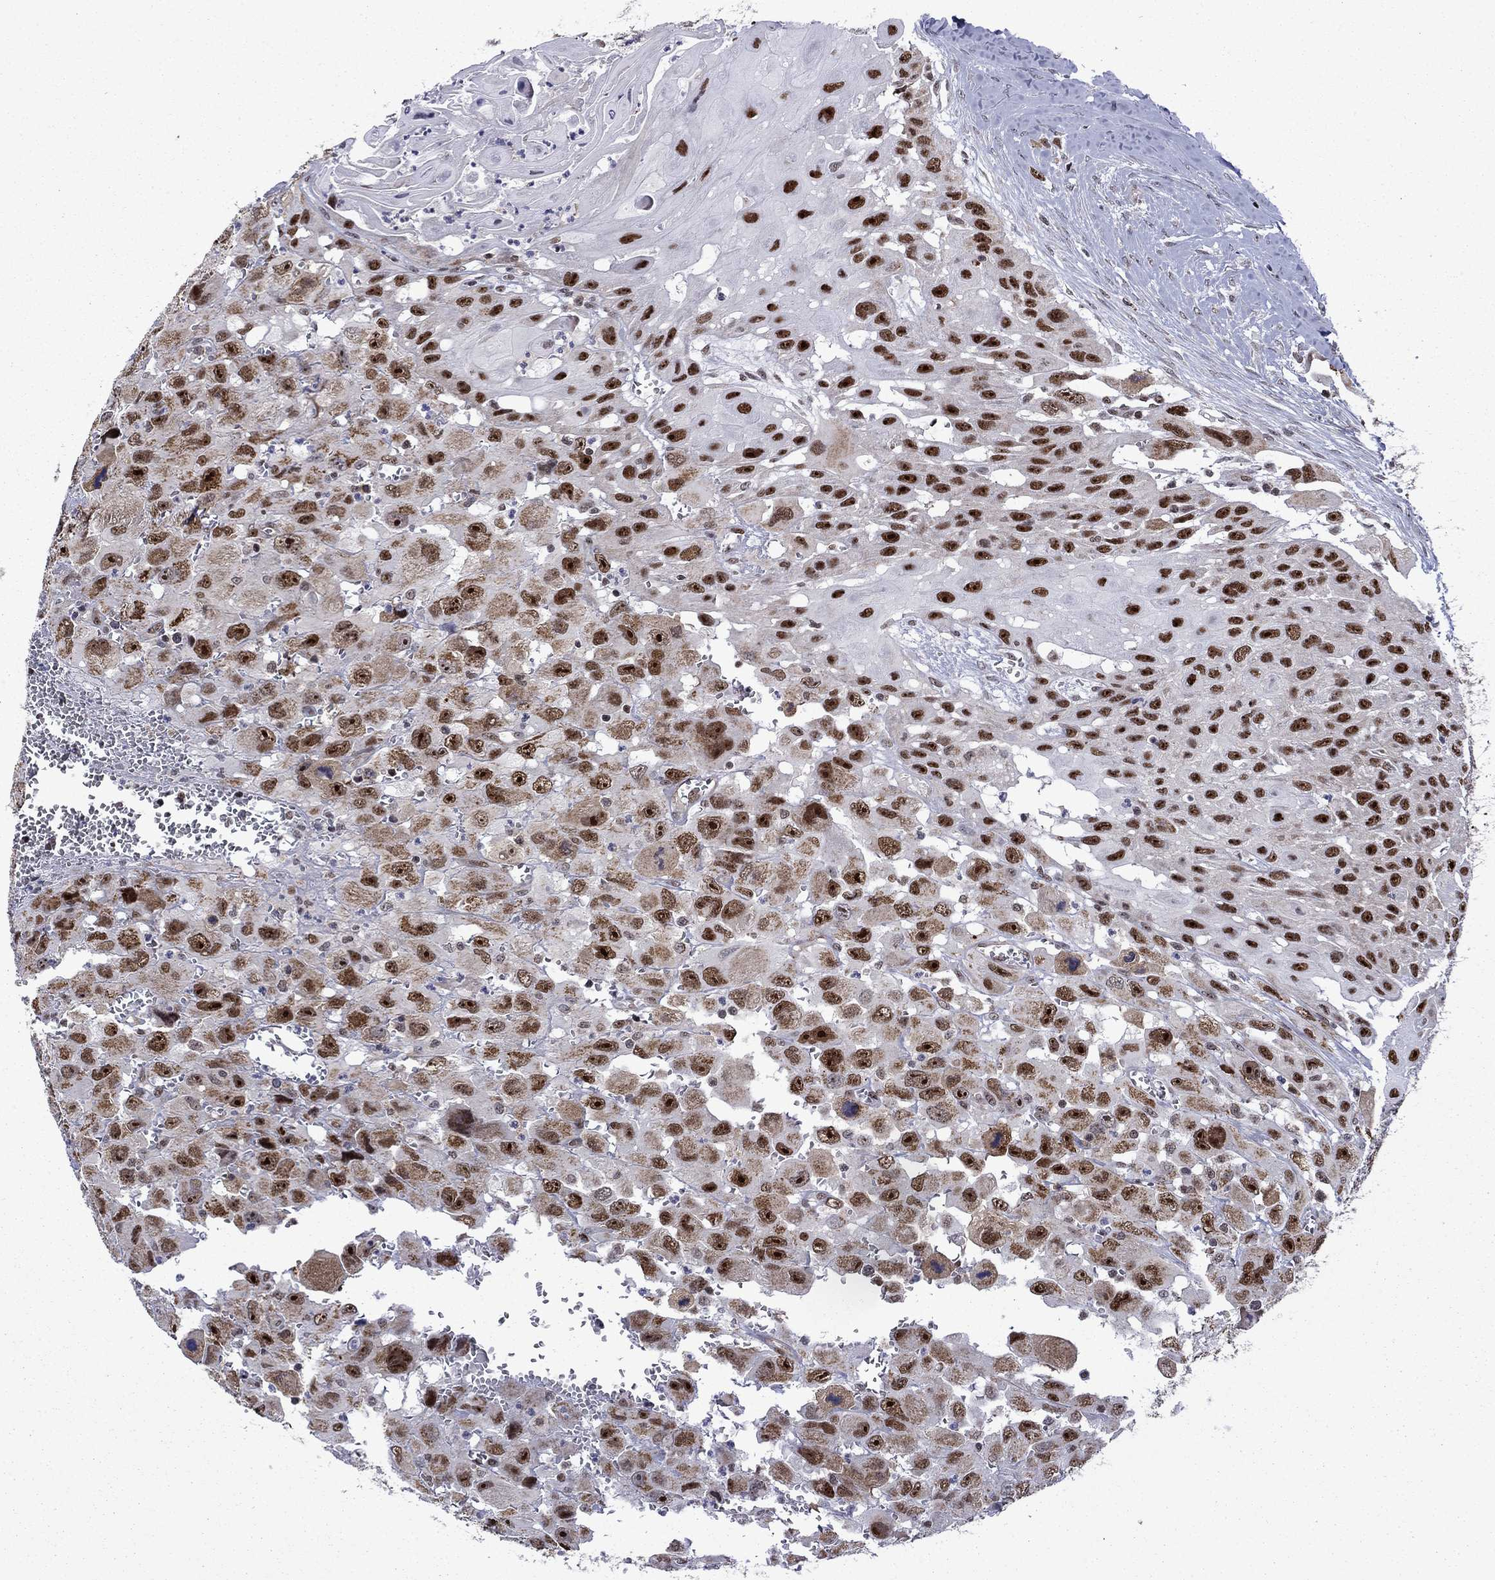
{"staining": {"intensity": "strong", "quantity": "25%-75%", "location": "nuclear"}, "tissue": "head and neck cancer", "cell_type": "Tumor cells", "image_type": "cancer", "snomed": [{"axis": "morphology", "description": "Squamous cell carcinoma, NOS"}, {"axis": "morphology", "description": "Squamous cell carcinoma, metastatic, NOS"}, {"axis": "topography", "description": "Oral tissue"}, {"axis": "topography", "description": "Head-Neck"}], "caption": "Immunohistochemistry image of human squamous cell carcinoma (head and neck) stained for a protein (brown), which demonstrates high levels of strong nuclear staining in about 25%-75% of tumor cells.", "gene": "SURF2", "patient": {"sex": "female", "age": 85}}